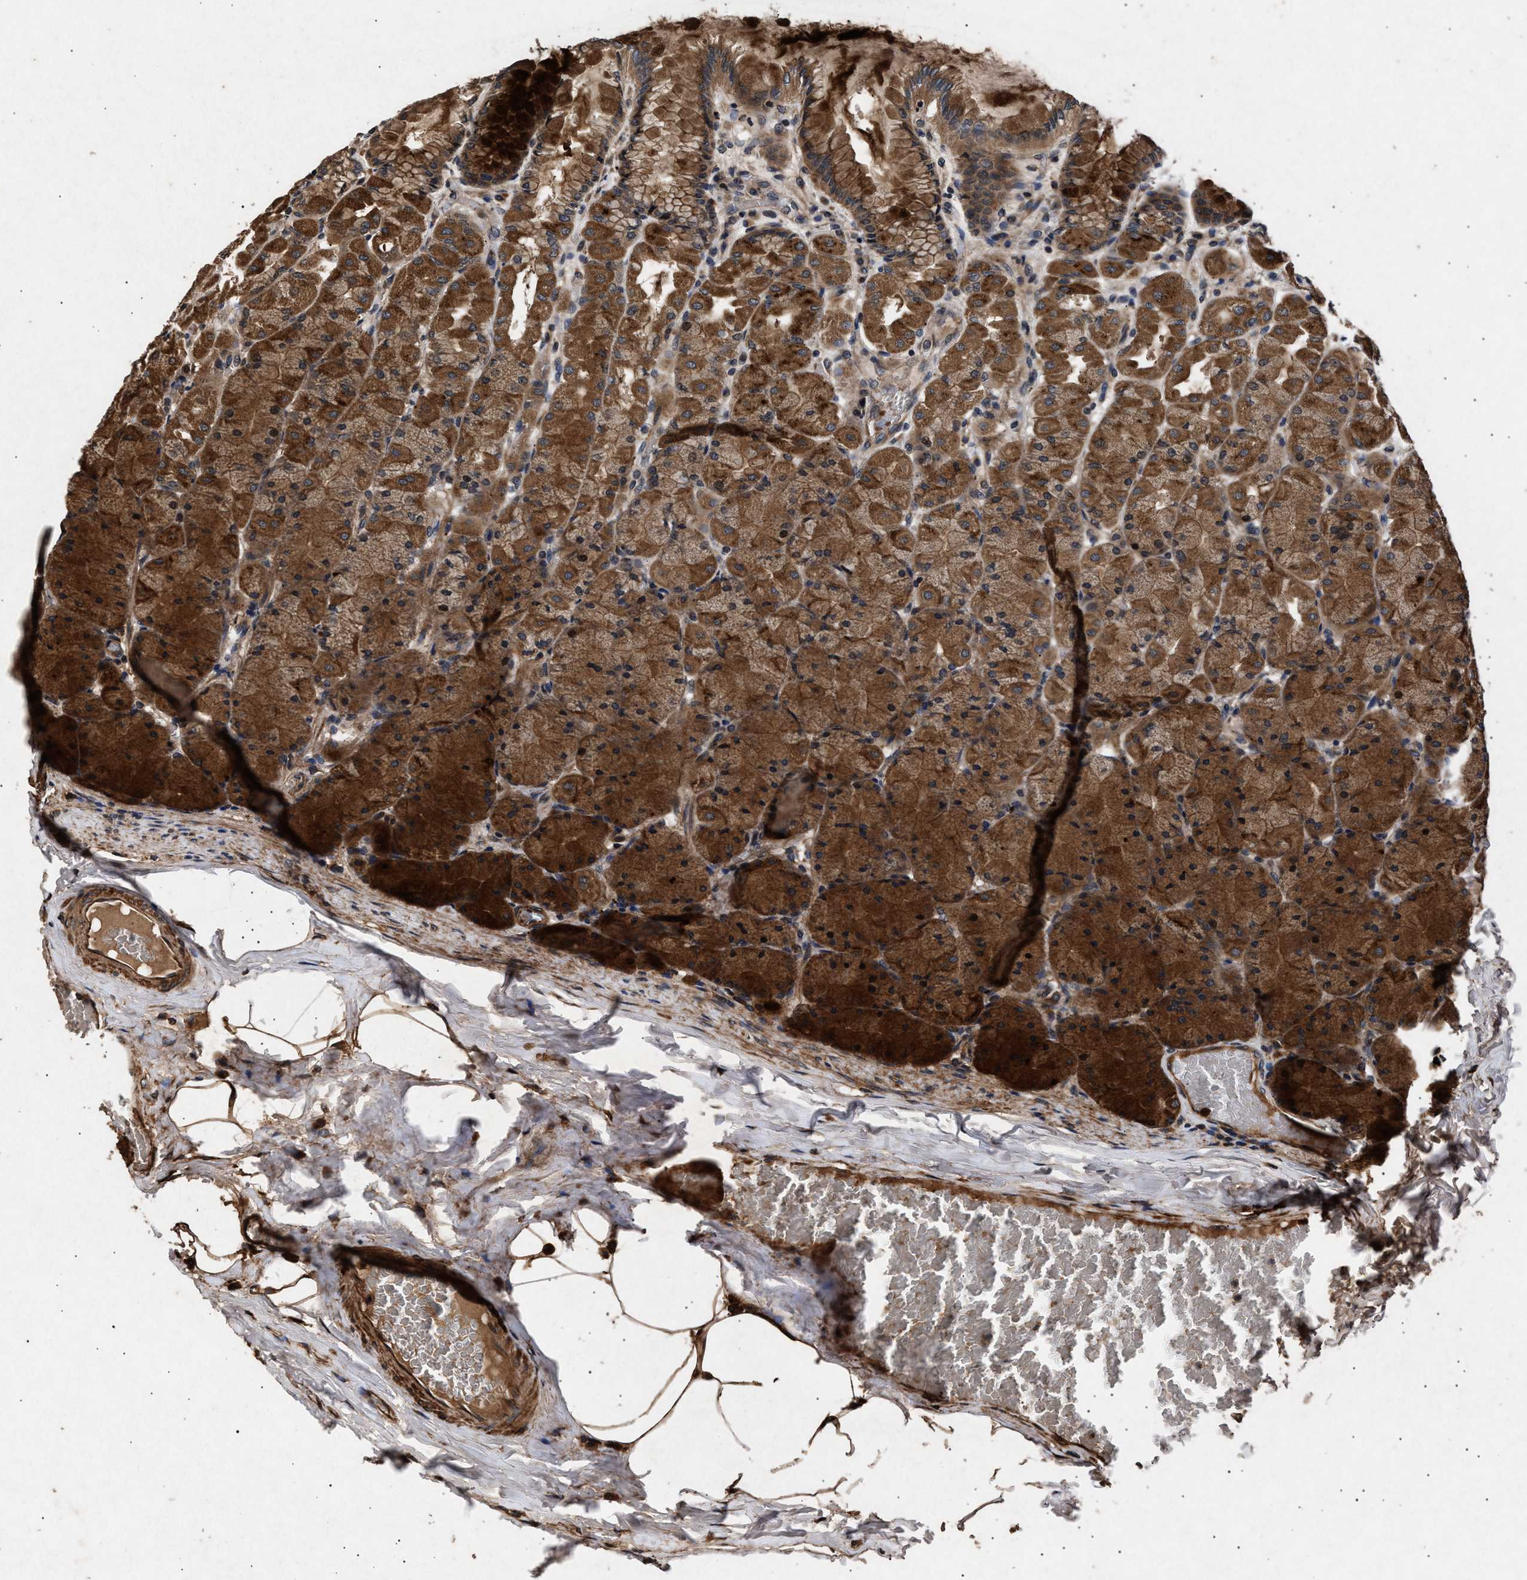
{"staining": {"intensity": "strong", "quantity": ">75%", "location": "cytoplasmic/membranous"}, "tissue": "stomach", "cell_type": "Glandular cells", "image_type": "normal", "snomed": [{"axis": "morphology", "description": "Normal tissue, NOS"}, {"axis": "topography", "description": "Stomach, upper"}], "caption": "Protein analysis of unremarkable stomach displays strong cytoplasmic/membranous expression in approximately >75% of glandular cells. (DAB = brown stain, brightfield microscopy at high magnification).", "gene": "ITGB5", "patient": {"sex": "female", "age": 56}}